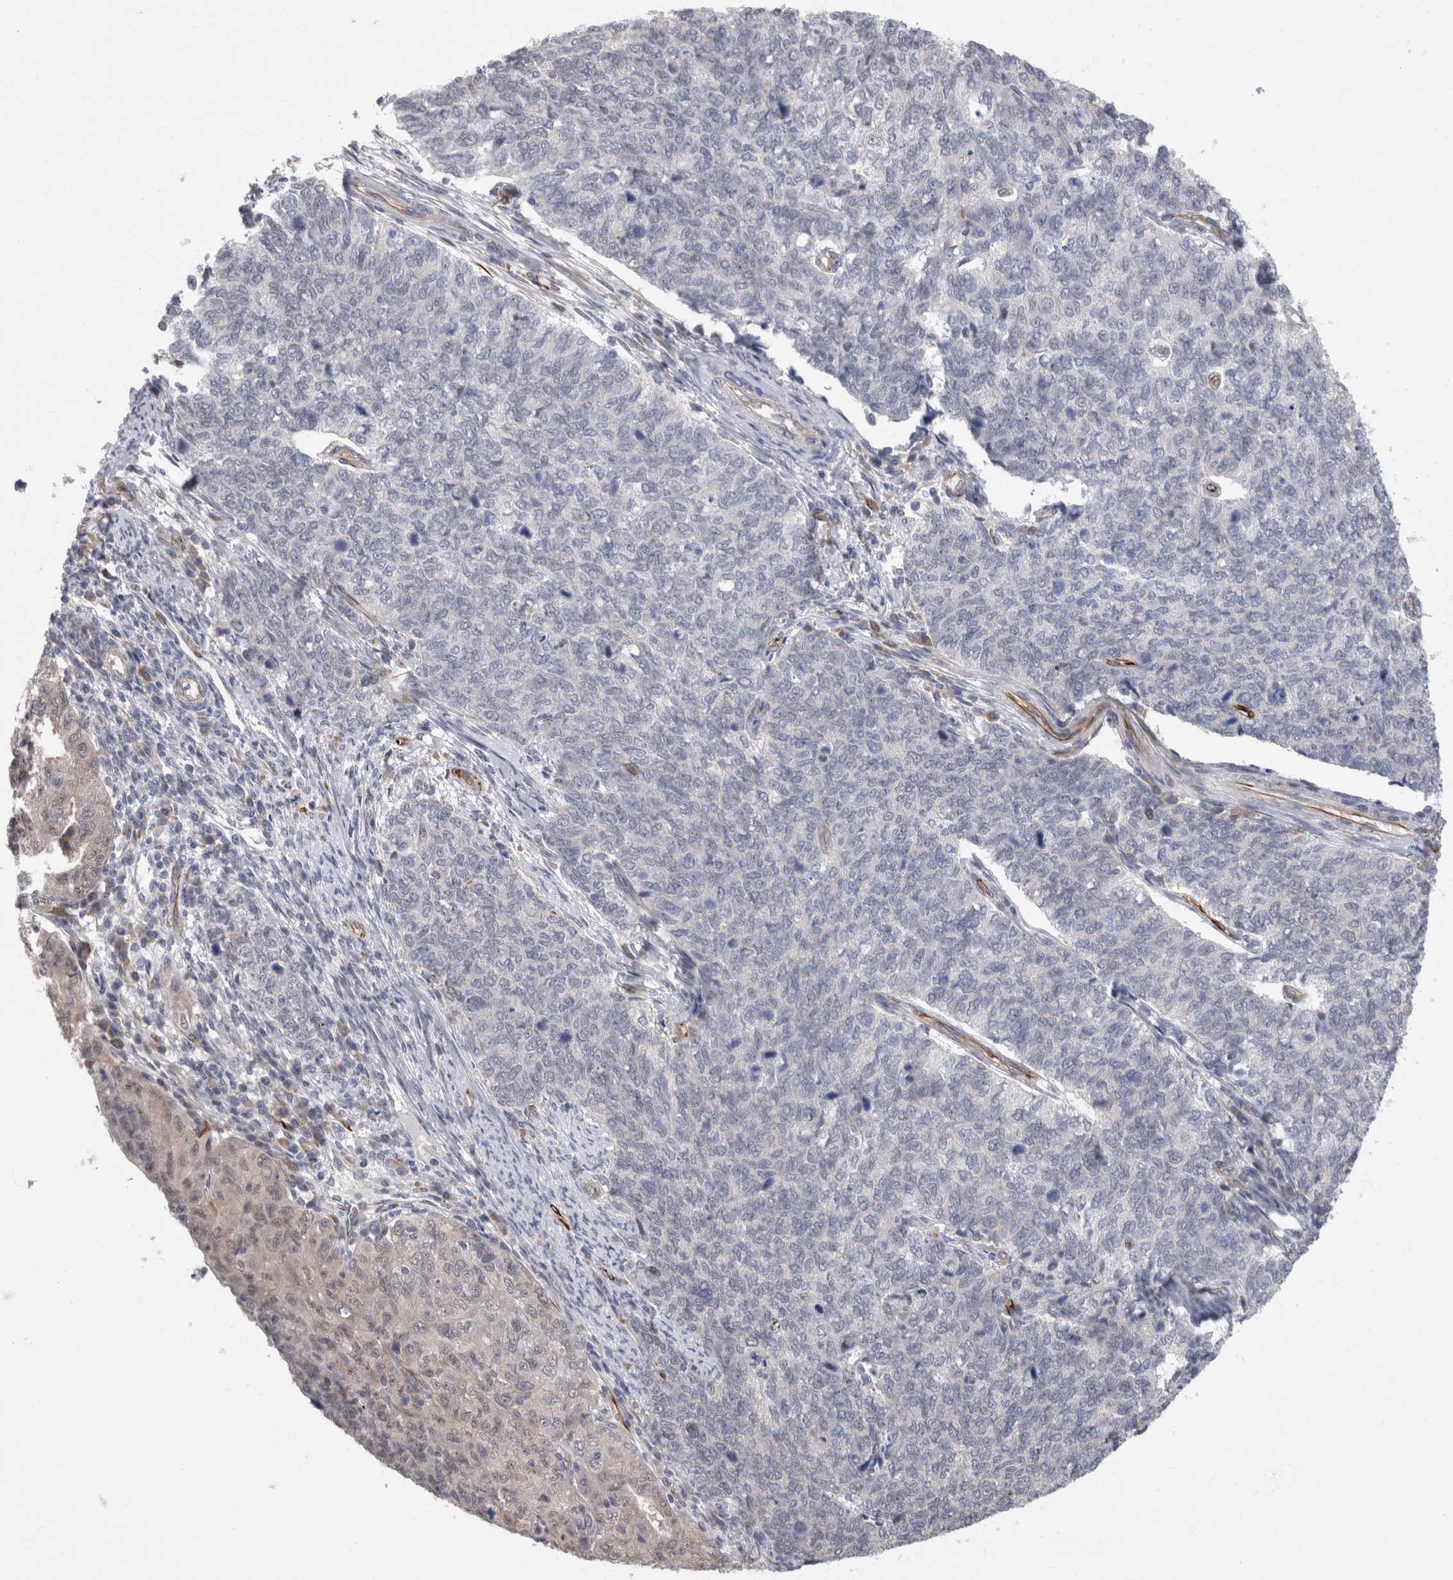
{"staining": {"intensity": "negative", "quantity": "none", "location": "none"}, "tissue": "cervical cancer", "cell_type": "Tumor cells", "image_type": "cancer", "snomed": [{"axis": "morphology", "description": "Squamous cell carcinoma, NOS"}, {"axis": "topography", "description": "Cervix"}], "caption": "There is no significant staining in tumor cells of cervical cancer. (DAB IHC, high magnification).", "gene": "FAM83H", "patient": {"sex": "female", "age": 63}}